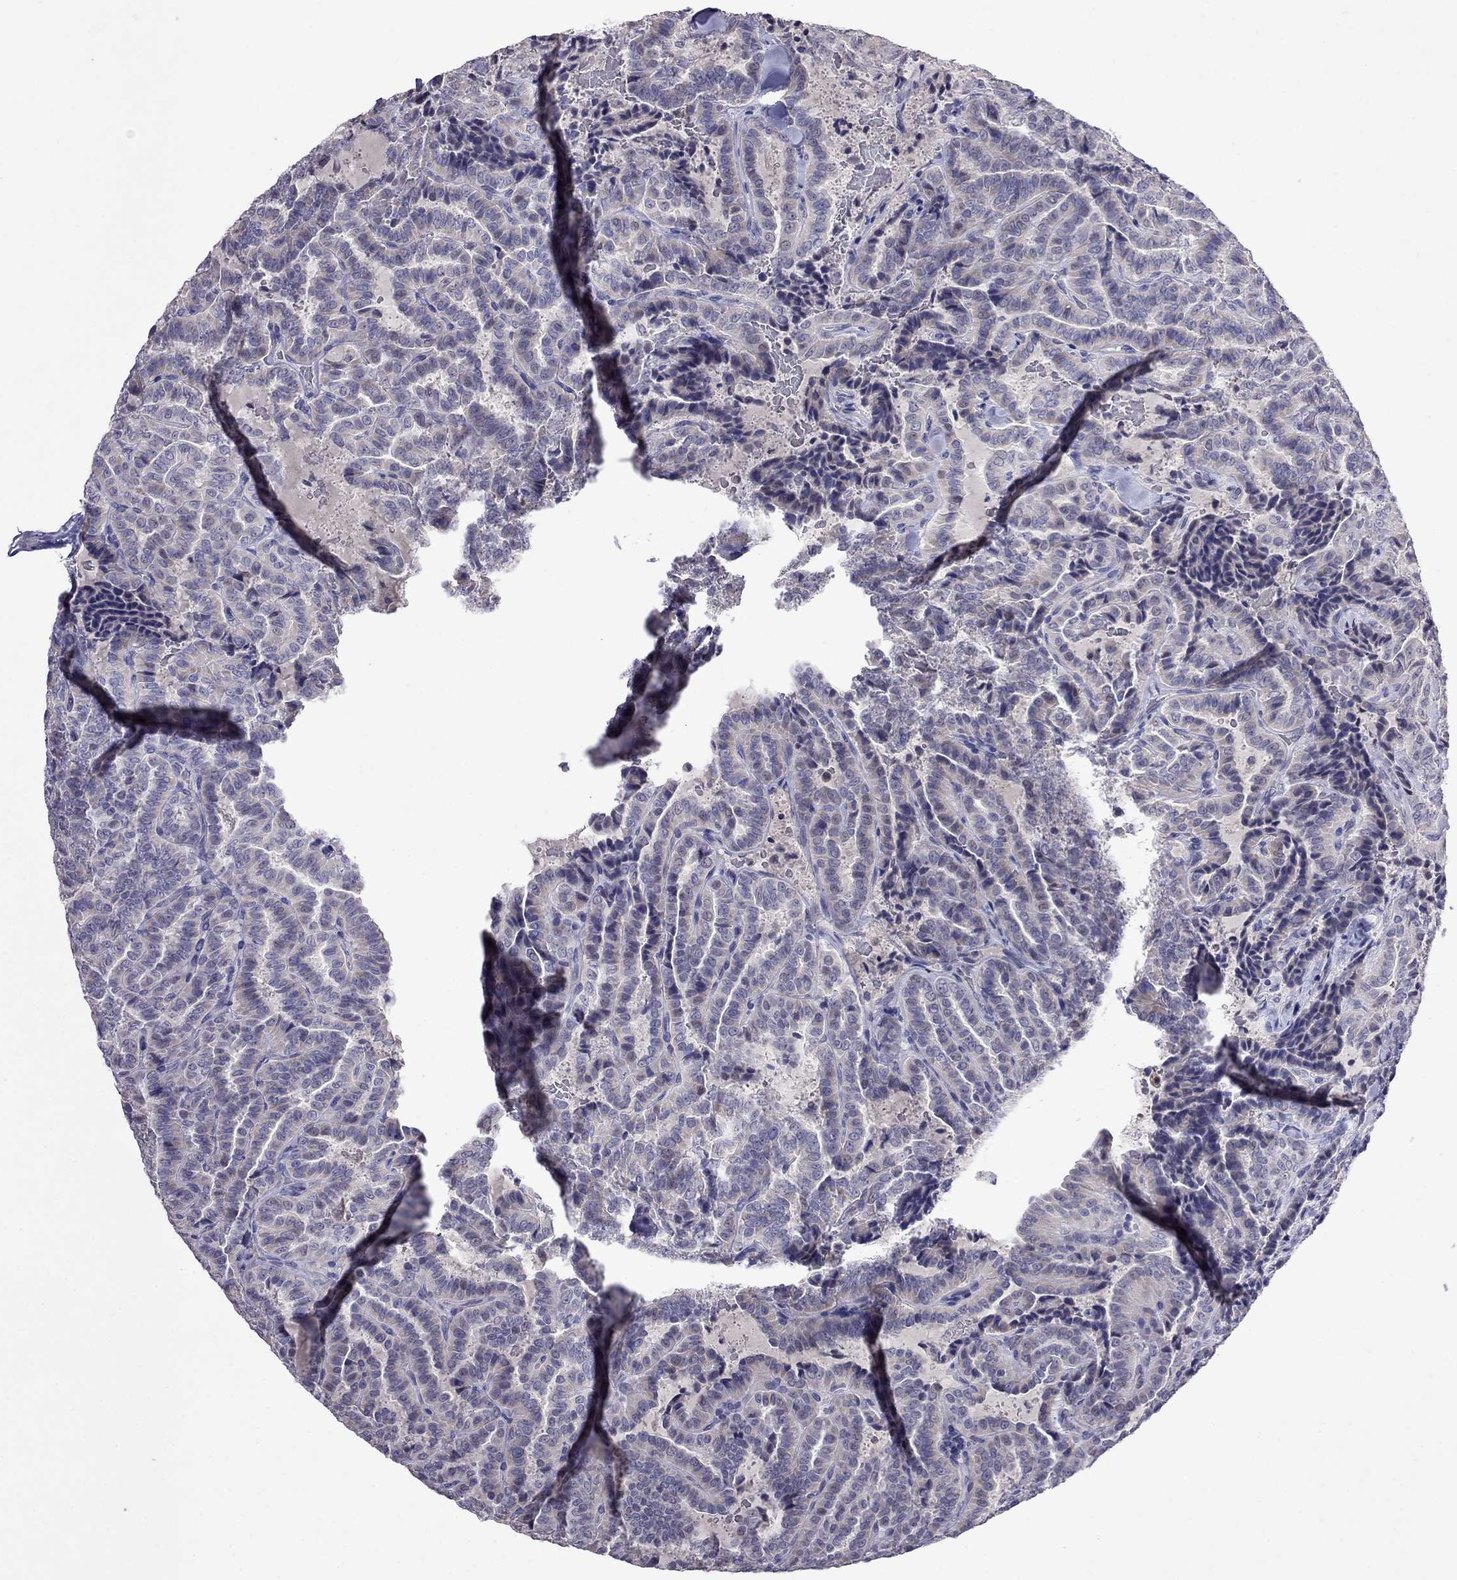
{"staining": {"intensity": "negative", "quantity": "none", "location": "none"}, "tissue": "thyroid cancer", "cell_type": "Tumor cells", "image_type": "cancer", "snomed": [{"axis": "morphology", "description": "Papillary adenocarcinoma, NOS"}, {"axis": "topography", "description": "Thyroid gland"}], "caption": "The histopathology image displays no staining of tumor cells in papillary adenocarcinoma (thyroid).", "gene": "STAR", "patient": {"sex": "female", "age": 39}}